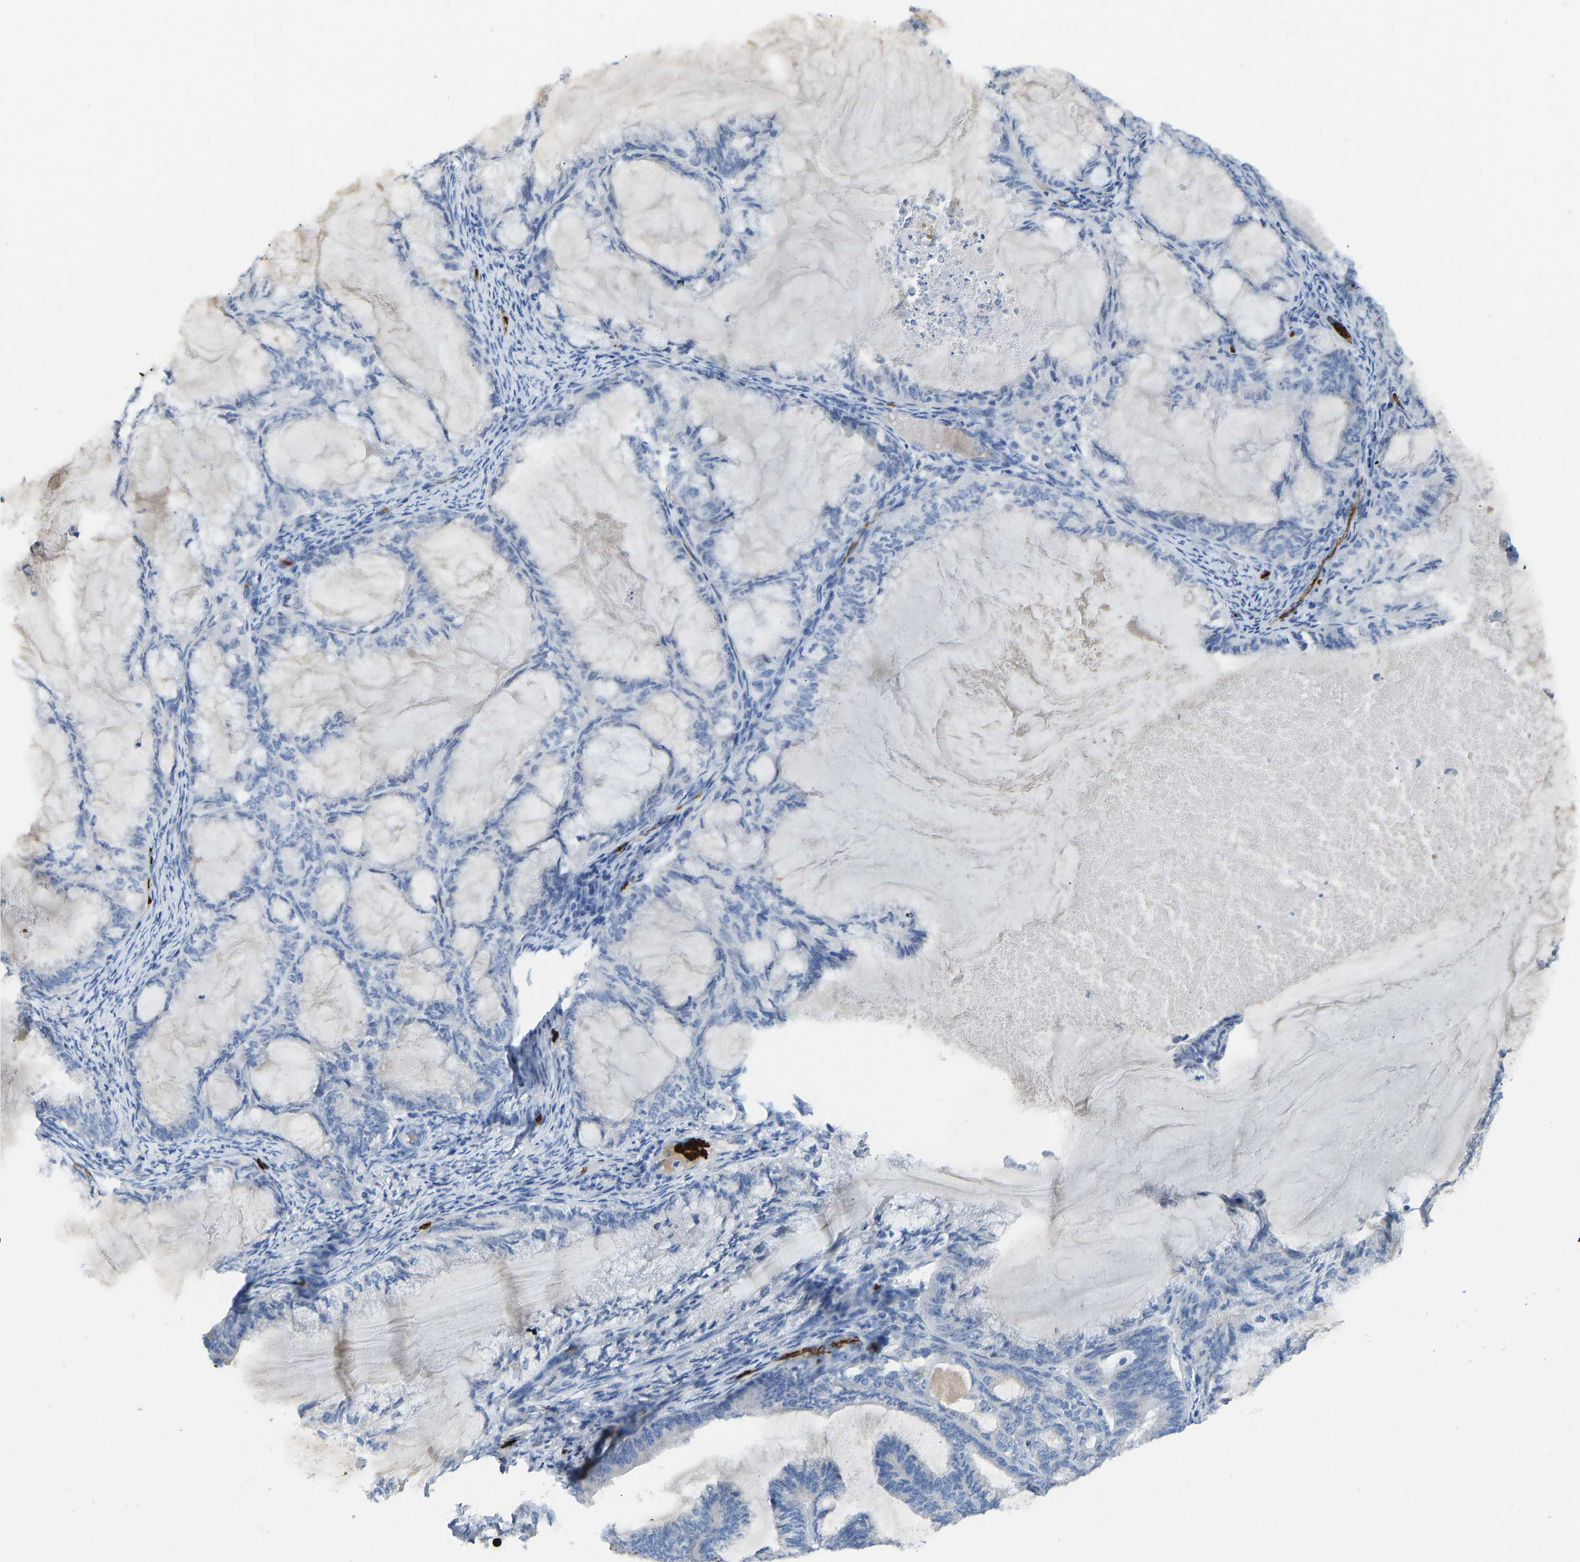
{"staining": {"intensity": "negative", "quantity": "none", "location": "none"}, "tissue": "endometrial cancer", "cell_type": "Tumor cells", "image_type": "cancer", "snomed": [{"axis": "morphology", "description": "Adenocarcinoma, NOS"}, {"axis": "topography", "description": "Endometrium"}], "caption": "There is no significant staining in tumor cells of endometrial cancer.", "gene": "PIGS", "patient": {"sex": "female", "age": 86}}